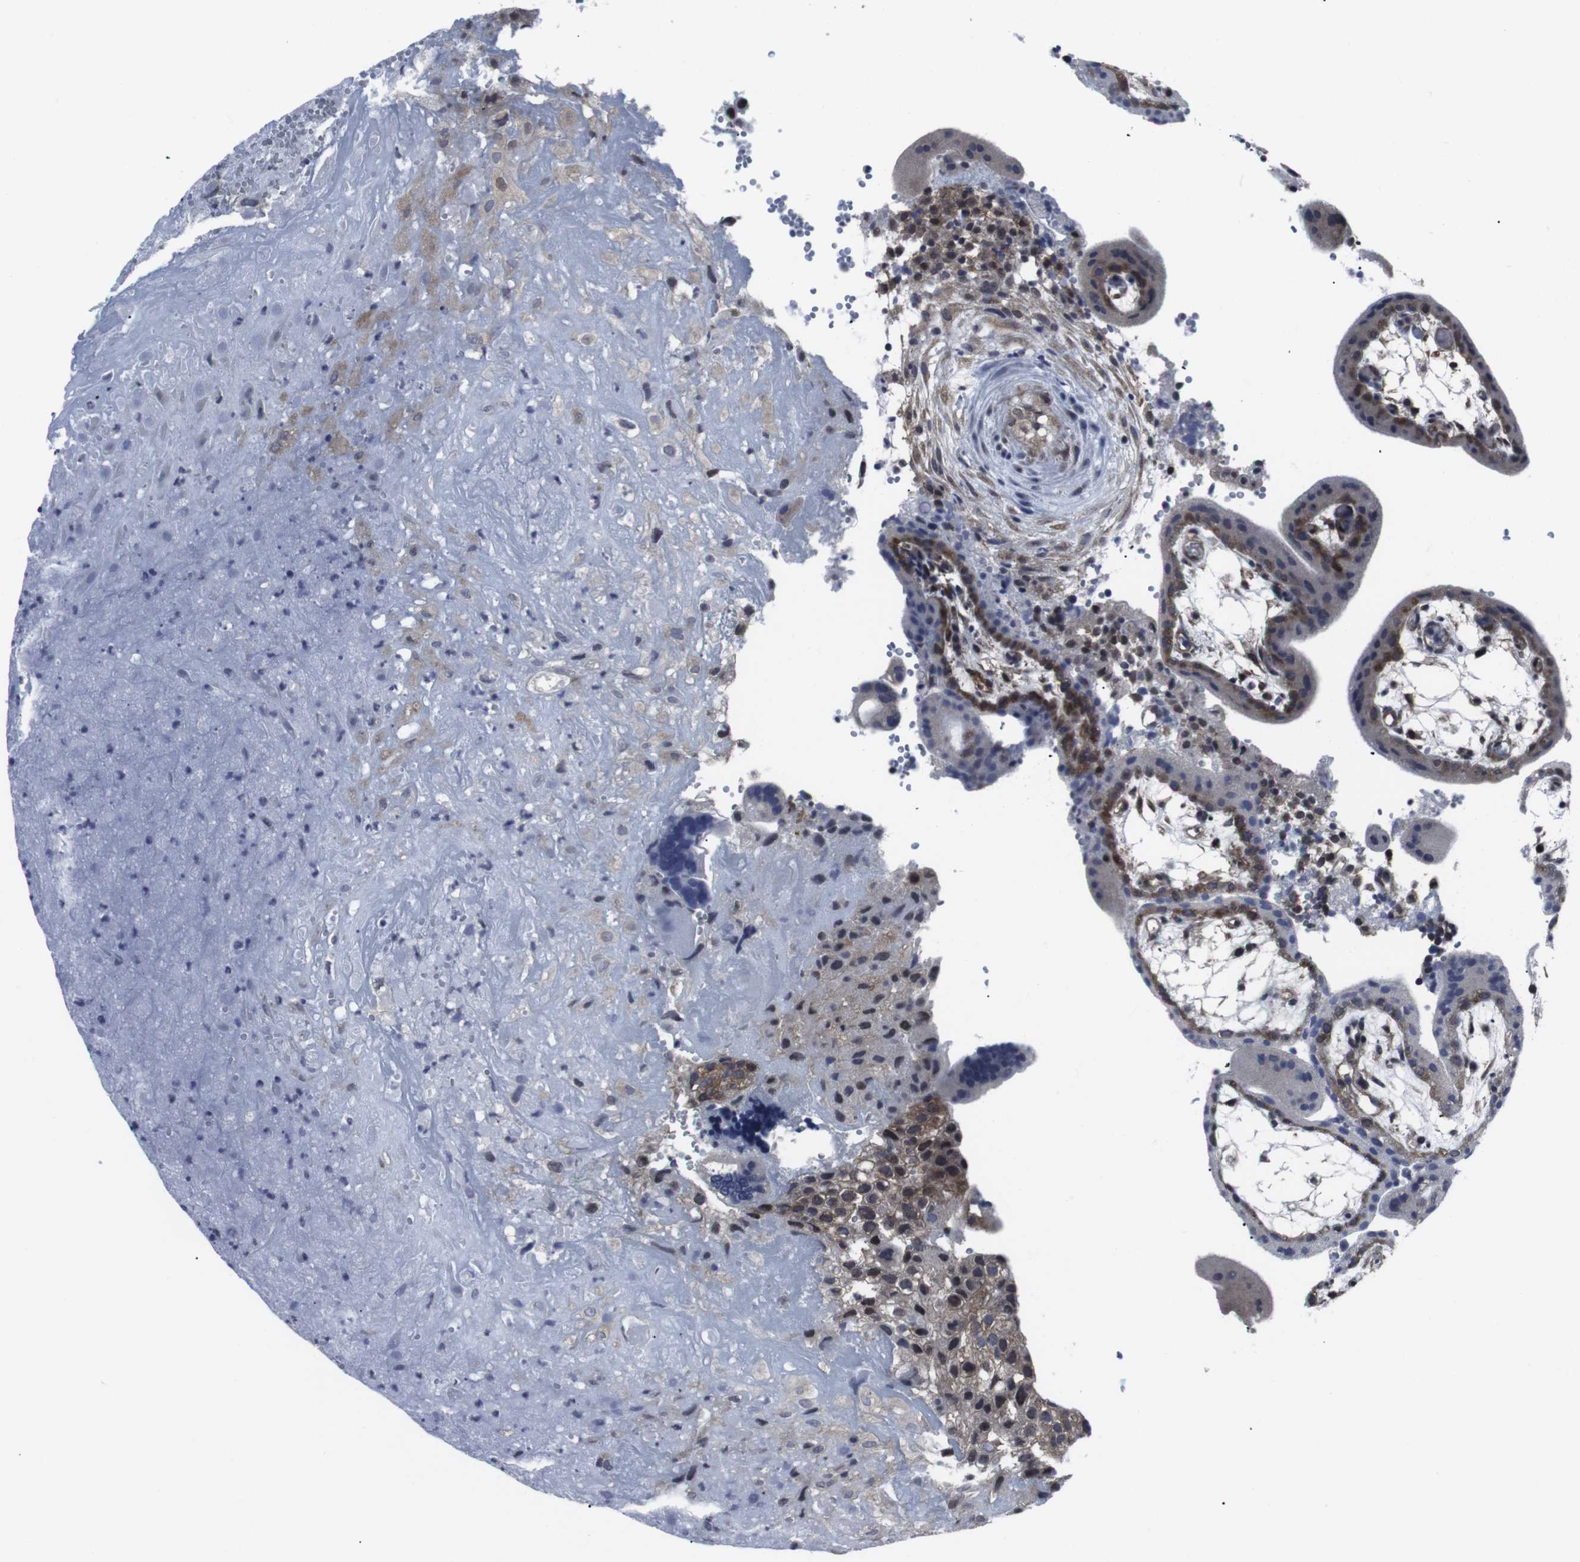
{"staining": {"intensity": "moderate", "quantity": "<25%", "location": "cytoplasmic/membranous,nuclear"}, "tissue": "placenta", "cell_type": "Decidual cells", "image_type": "normal", "snomed": [{"axis": "morphology", "description": "Normal tissue, NOS"}, {"axis": "topography", "description": "Placenta"}], "caption": "An immunohistochemistry image of benign tissue is shown. Protein staining in brown shows moderate cytoplasmic/membranous,nuclear positivity in placenta within decidual cells.", "gene": "GEMIN2", "patient": {"sex": "female", "age": 18}}